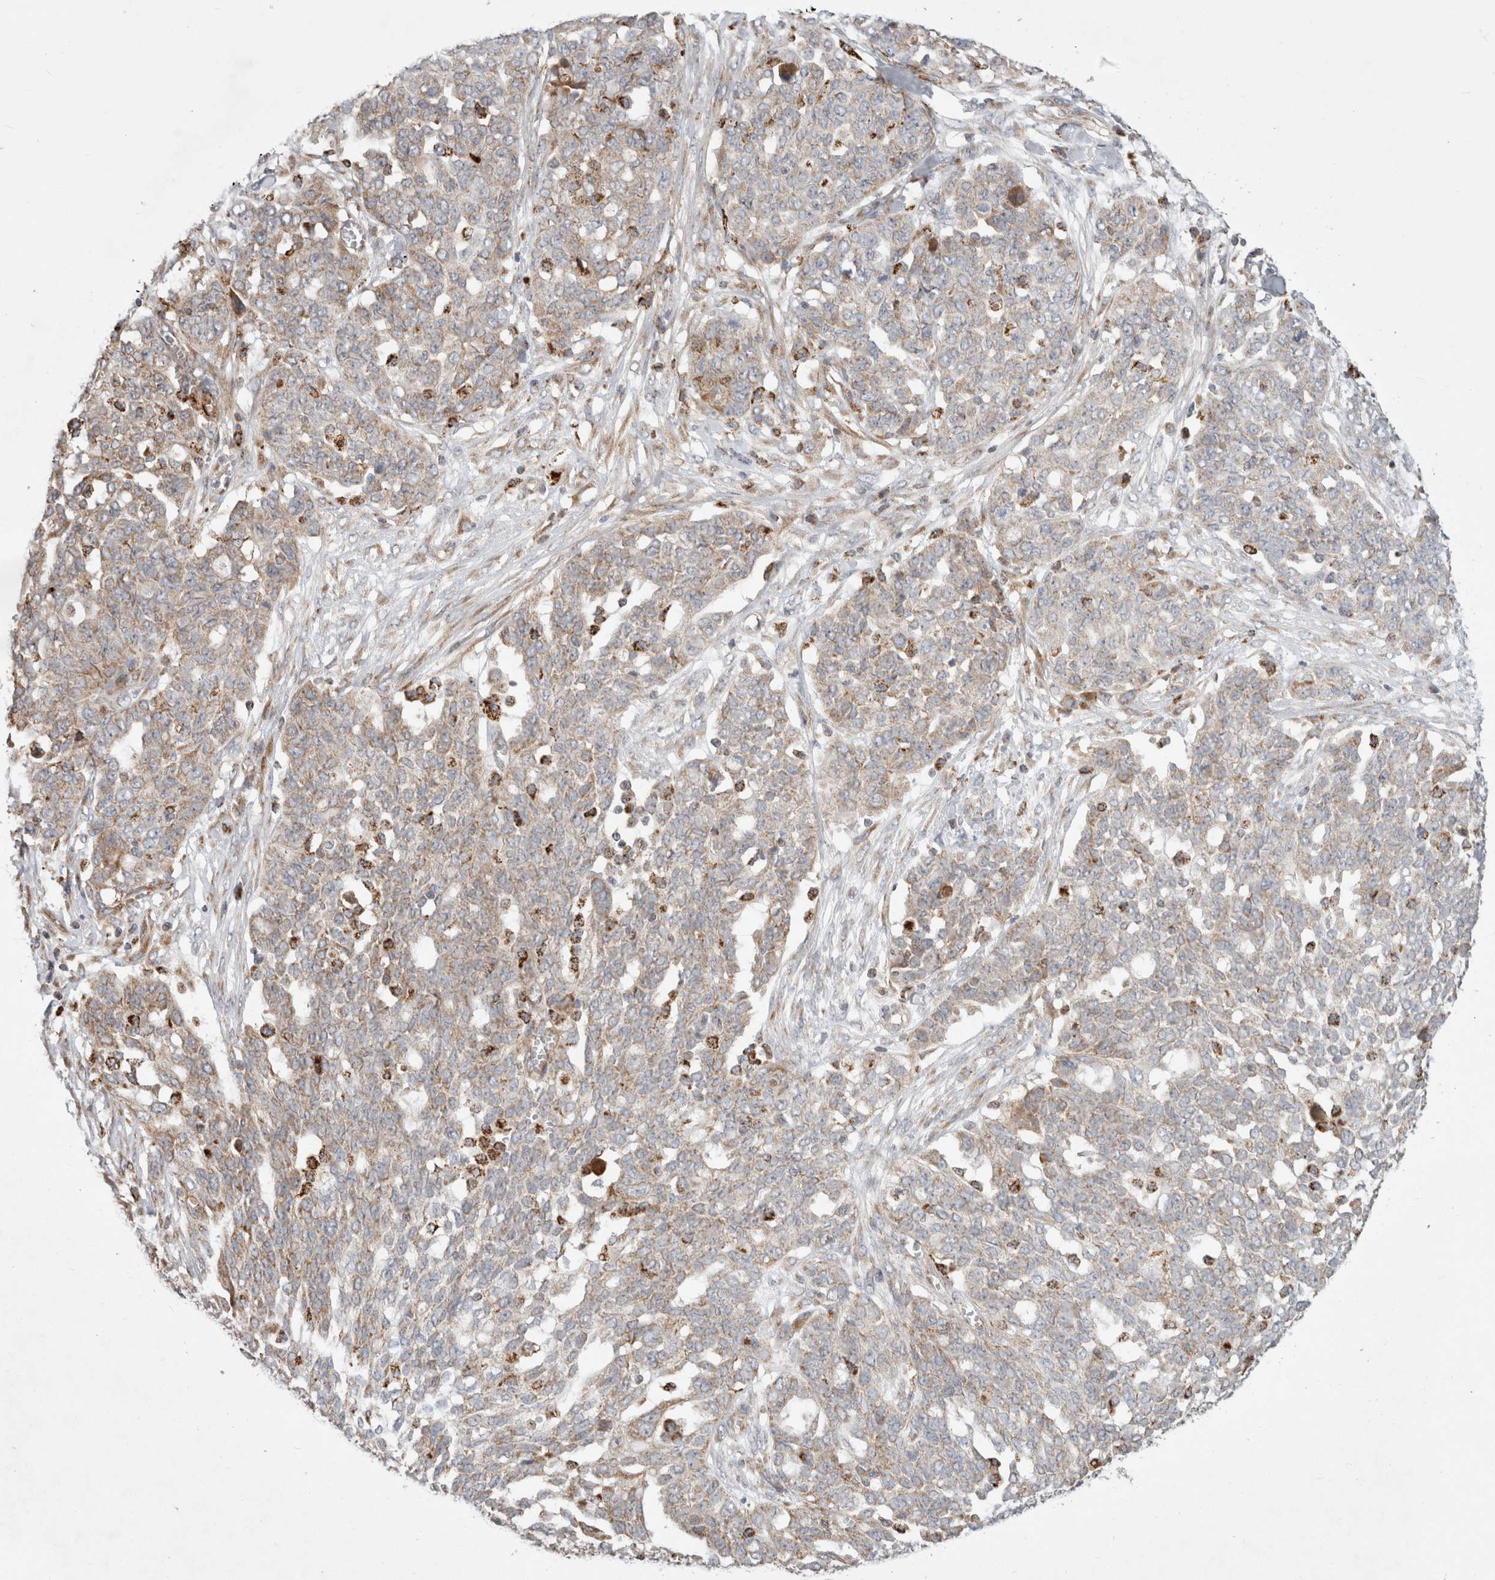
{"staining": {"intensity": "weak", "quantity": ">75%", "location": "cytoplasmic/membranous"}, "tissue": "ovarian cancer", "cell_type": "Tumor cells", "image_type": "cancer", "snomed": [{"axis": "morphology", "description": "Cystadenocarcinoma, serous, NOS"}, {"axis": "topography", "description": "Soft tissue"}, {"axis": "topography", "description": "Ovary"}], "caption": "DAB immunohistochemical staining of serous cystadenocarcinoma (ovarian) demonstrates weak cytoplasmic/membranous protein expression in approximately >75% of tumor cells. The staining is performed using DAB (3,3'-diaminobenzidine) brown chromogen to label protein expression. The nuclei are counter-stained blue using hematoxylin.", "gene": "HROB", "patient": {"sex": "female", "age": 57}}